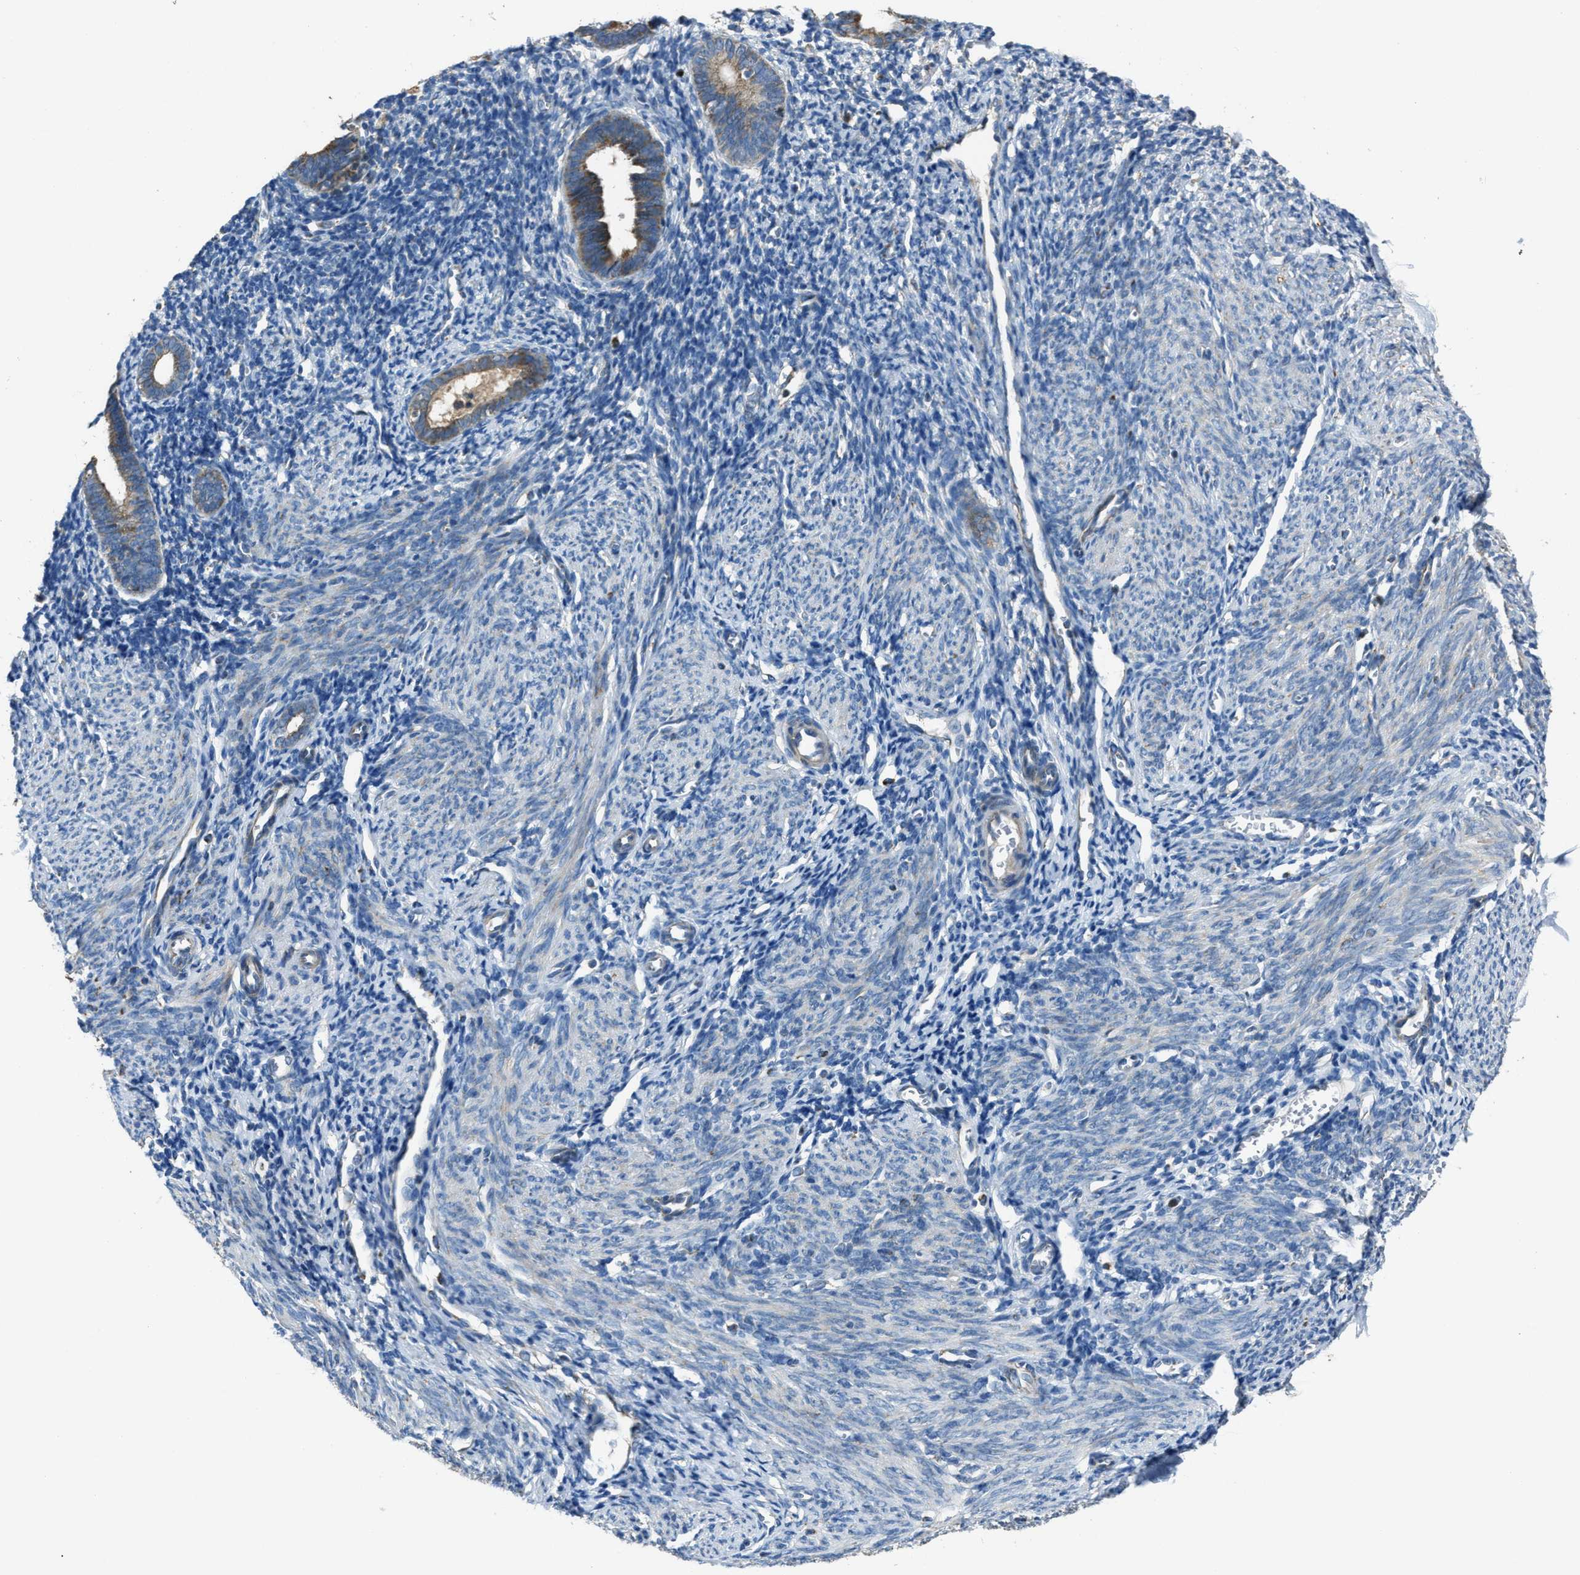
{"staining": {"intensity": "negative", "quantity": "none", "location": "none"}, "tissue": "endometrium", "cell_type": "Cells in endometrial stroma", "image_type": "normal", "snomed": [{"axis": "morphology", "description": "Normal tissue, NOS"}, {"axis": "morphology", "description": "Adenocarcinoma, NOS"}, {"axis": "topography", "description": "Endometrium"}], "caption": "Cells in endometrial stroma are negative for brown protein staining in unremarkable endometrium.", "gene": "SLC25A11", "patient": {"sex": "female", "age": 57}}